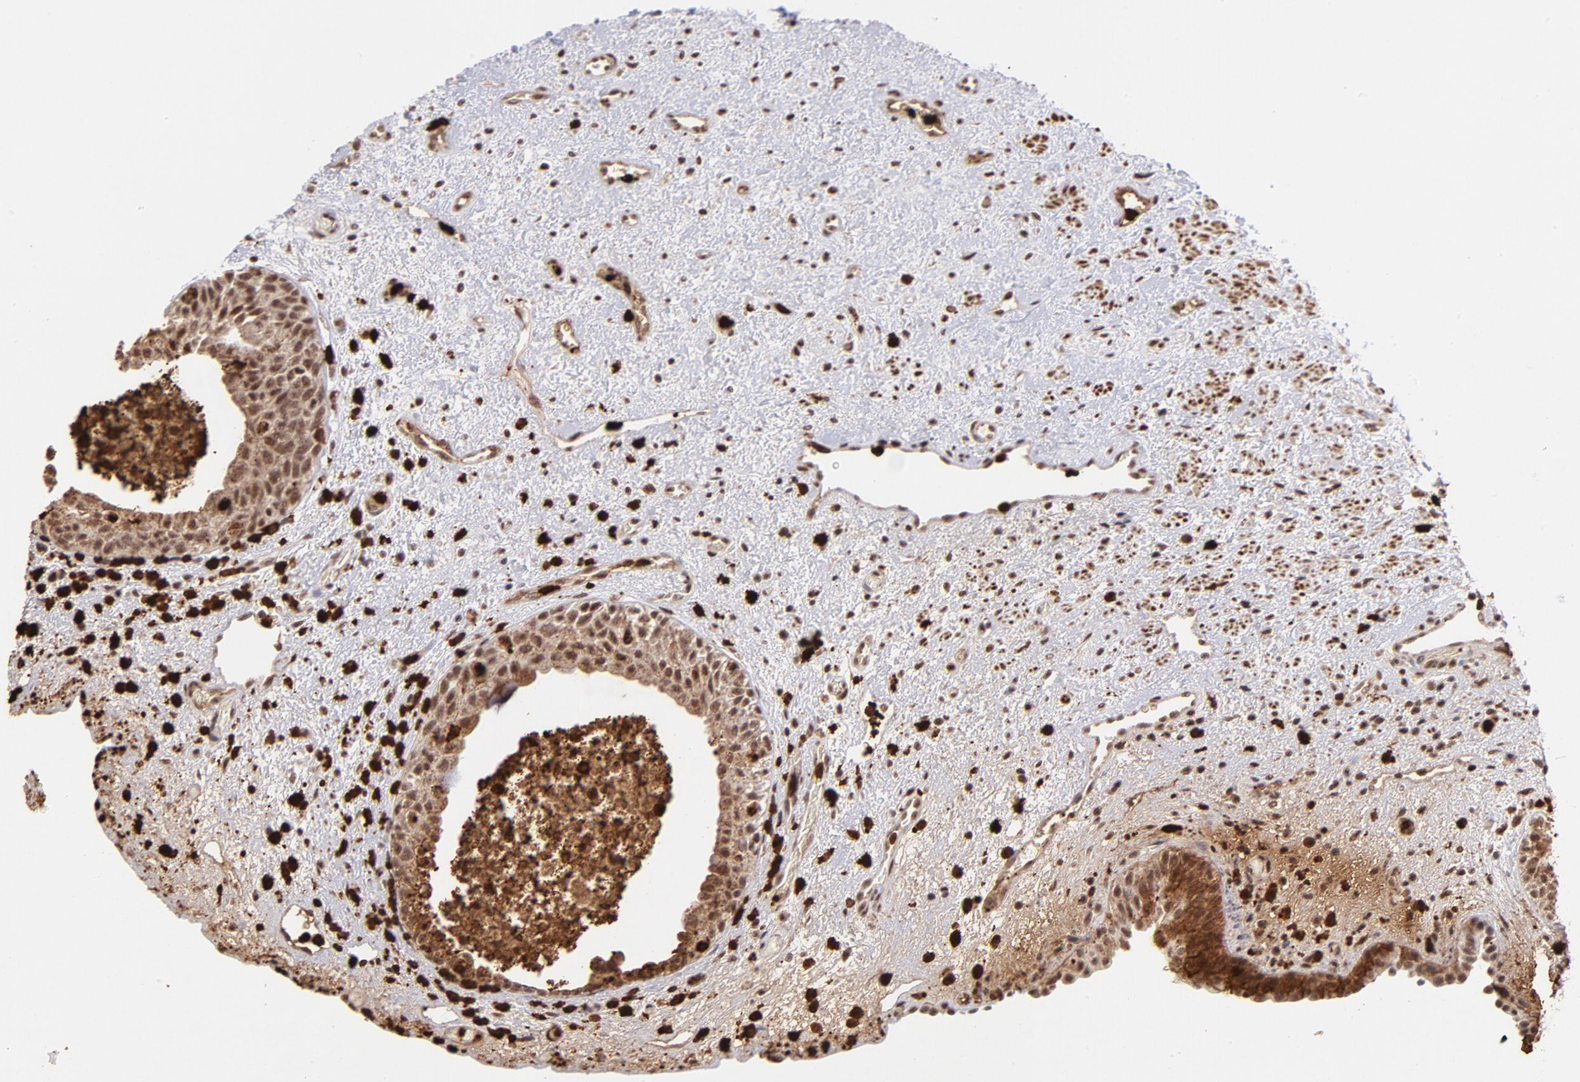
{"staining": {"intensity": "moderate", "quantity": ">75%", "location": "cytoplasmic/membranous,nuclear"}, "tissue": "urinary bladder", "cell_type": "Urothelial cells", "image_type": "normal", "snomed": [{"axis": "morphology", "description": "Normal tissue, NOS"}, {"axis": "topography", "description": "Urinary bladder"}], "caption": "Moderate cytoplasmic/membranous,nuclear protein positivity is identified in approximately >75% of urothelial cells in urinary bladder.", "gene": "ZFX", "patient": {"sex": "male", "age": 48}}